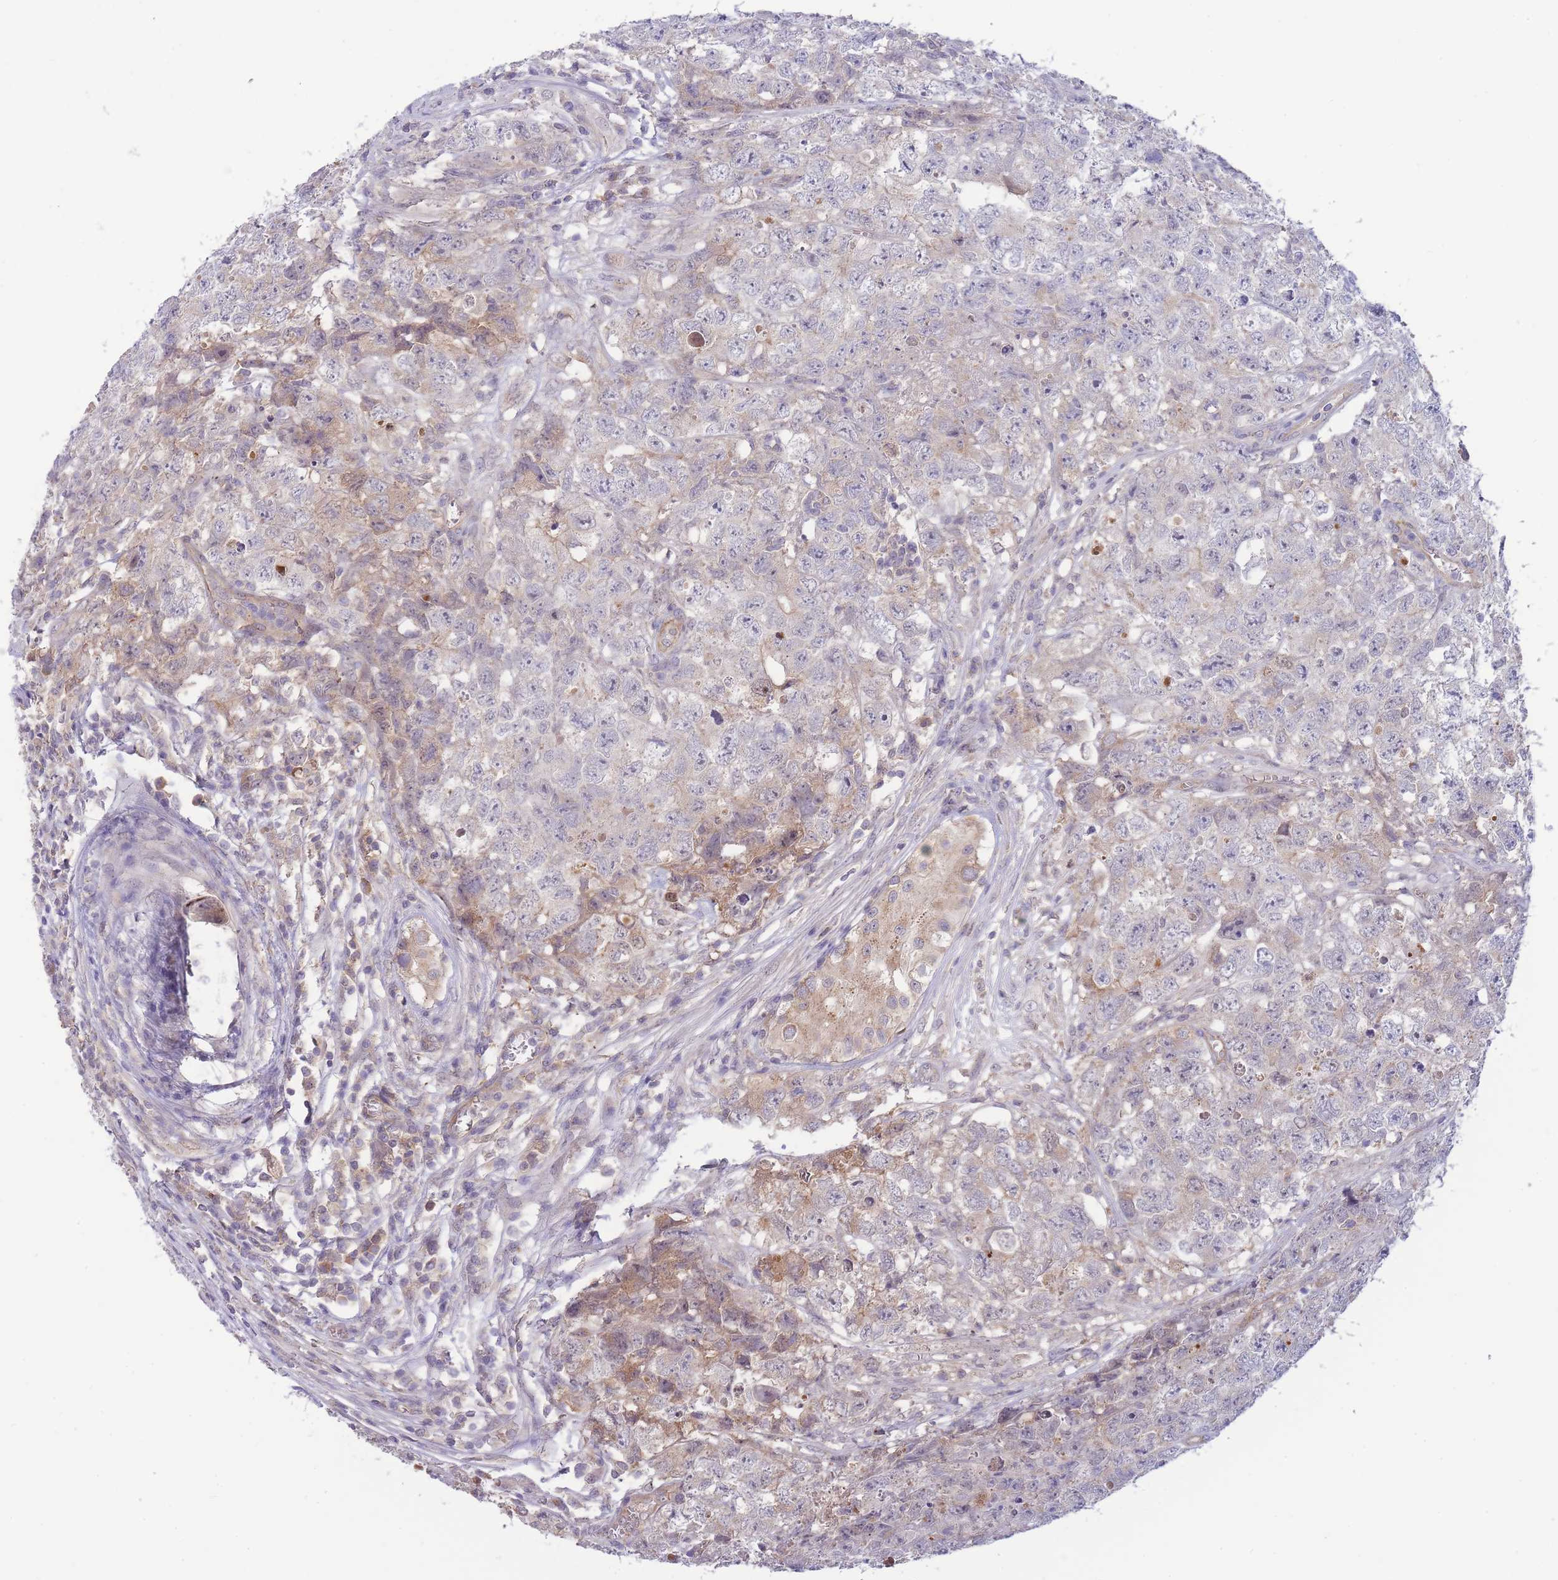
{"staining": {"intensity": "negative", "quantity": "none", "location": "none"}, "tissue": "testis cancer", "cell_type": "Tumor cells", "image_type": "cancer", "snomed": [{"axis": "morphology", "description": "Carcinoma, Embryonal, NOS"}, {"axis": "topography", "description": "Testis"}], "caption": "Tumor cells show no significant protein positivity in testis cancer (embryonal carcinoma).", "gene": "NDUFAF5", "patient": {"sex": "male", "age": 22}}